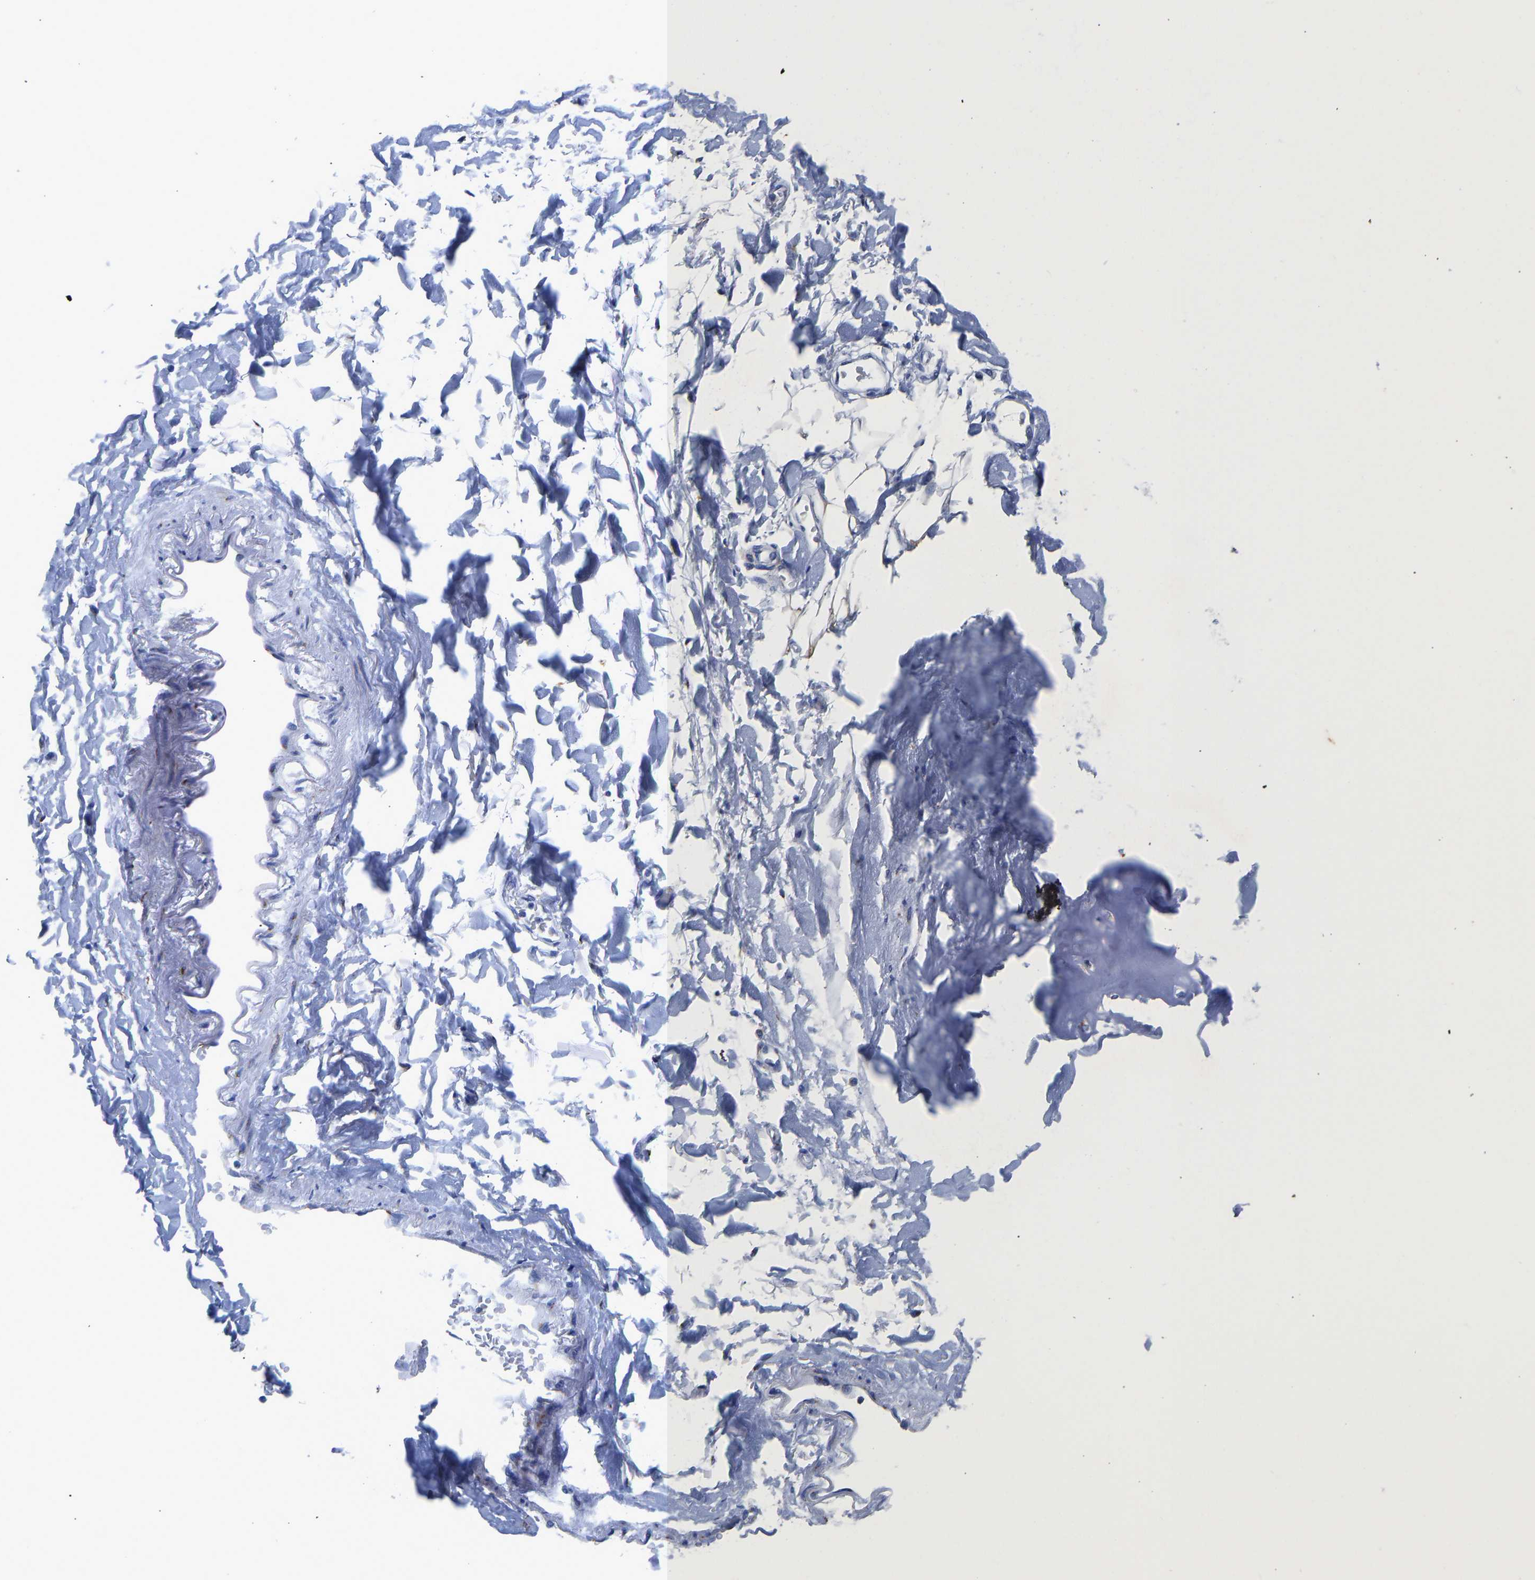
{"staining": {"intensity": "negative", "quantity": "none", "location": "none"}, "tissue": "adipose tissue", "cell_type": "Adipocytes", "image_type": "normal", "snomed": [{"axis": "morphology", "description": "Normal tissue, NOS"}, {"axis": "topography", "description": "Cartilage tissue"}, {"axis": "topography", "description": "Bronchus"}], "caption": "There is no significant staining in adipocytes of adipose tissue.", "gene": "TMEM87A", "patient": {"sex": "female", "age": 73}}